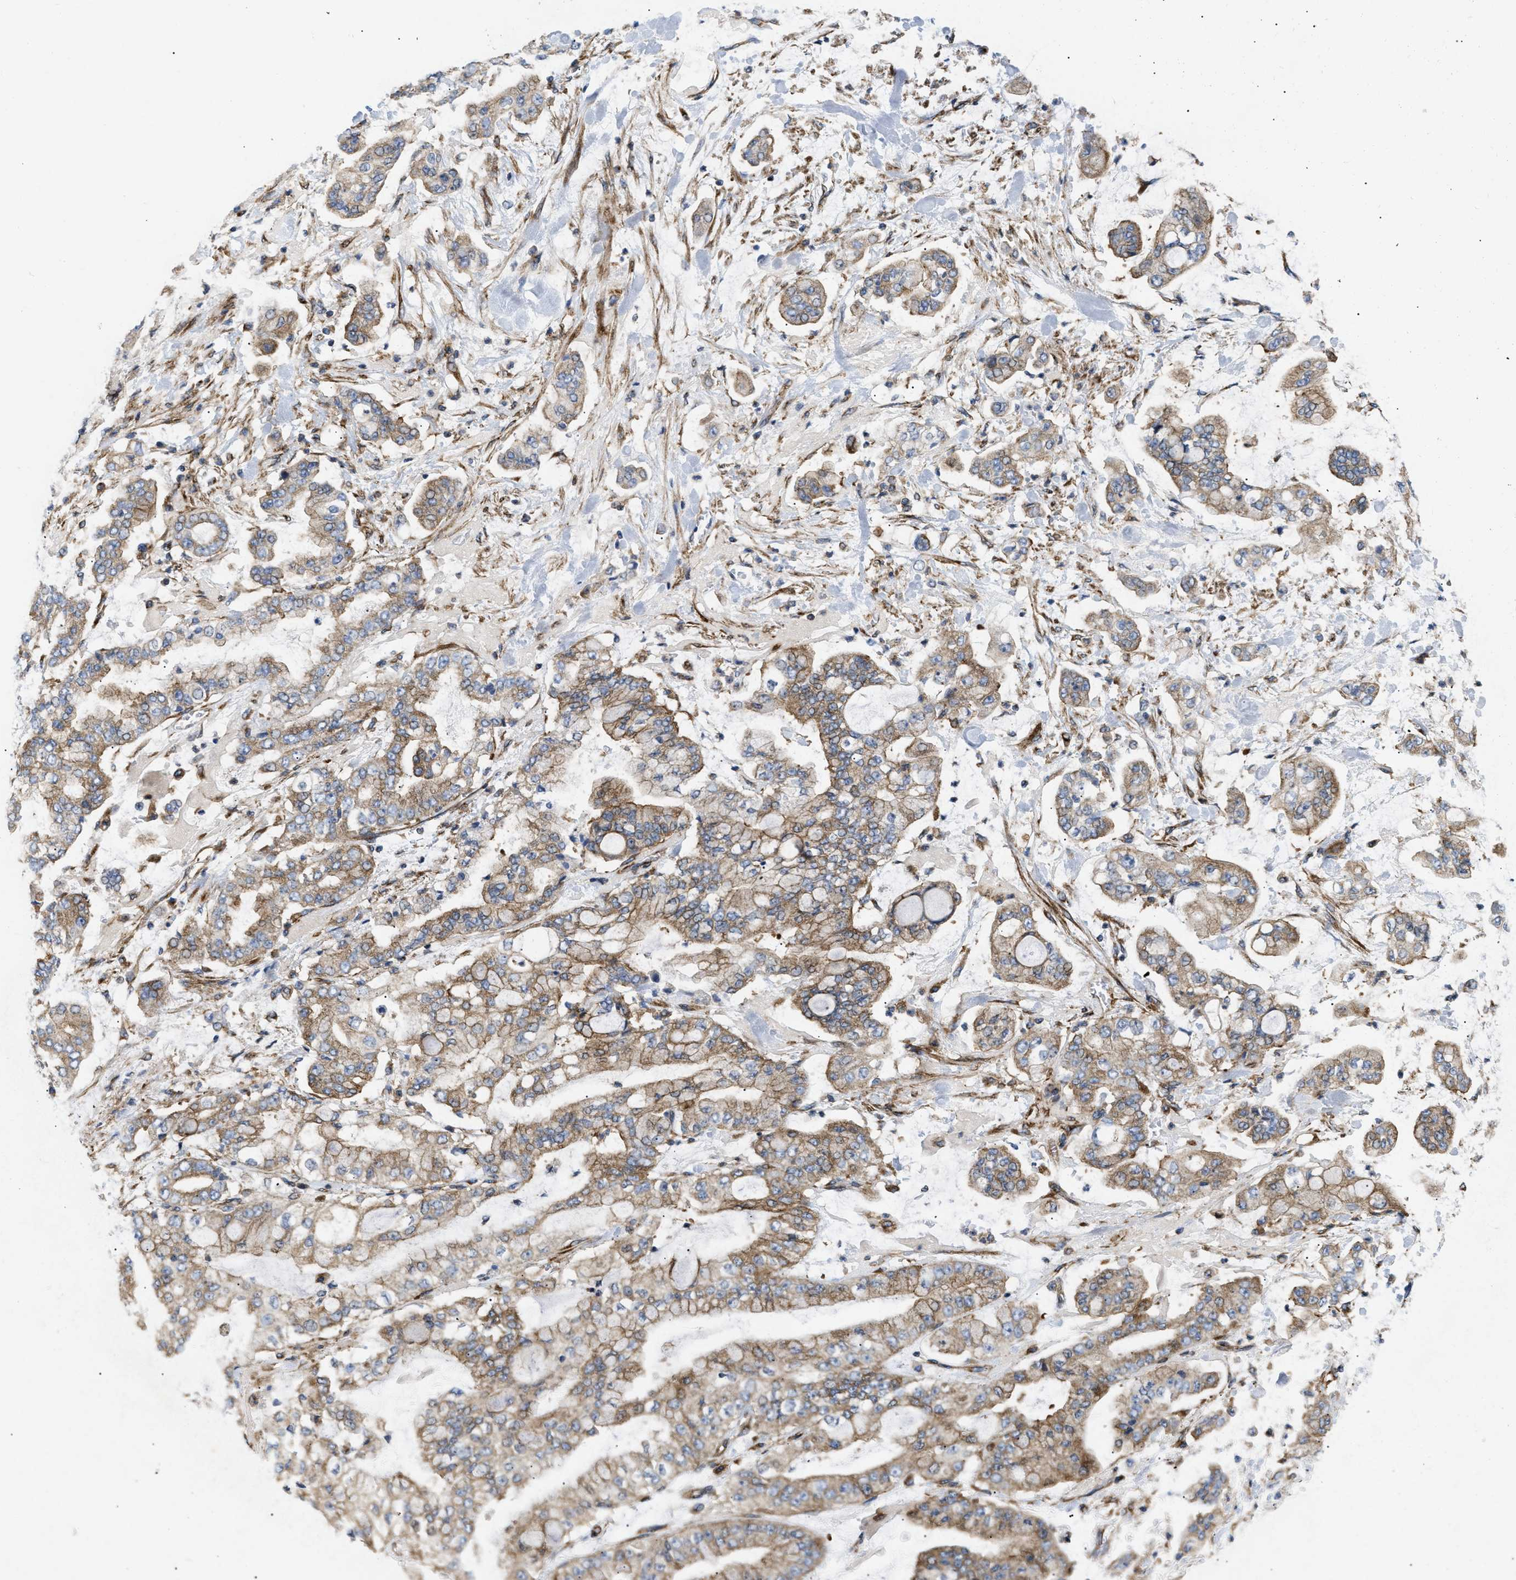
{"staining": {"intensity": "moderate", "quantity": ">75%", "location": "cytoplasmic/membranous"}, "tissue": "stomach cancer", "cell_type": "Tumor cells", "image_type": "cancer", "snomed": [{"axis": "morphology", "description": "Normal tissue, NOS"}, {"axis": "morphology", "description": "Adenocarcinoma, NOS"}, {"axis": "topography", "description": "Stomach, upper"}, {"axis": "topography", "description": "Stomach"}], "caption": "Immunohistochemistry (IHC) (DAB) staining of human adenocarcinoma (stomach) shows moderate cytoplasmic/membranous protein positivity in about >75% of tumor cells.", "gene": "DCTN4", "patient": {"sex": "male", "age": 76}}